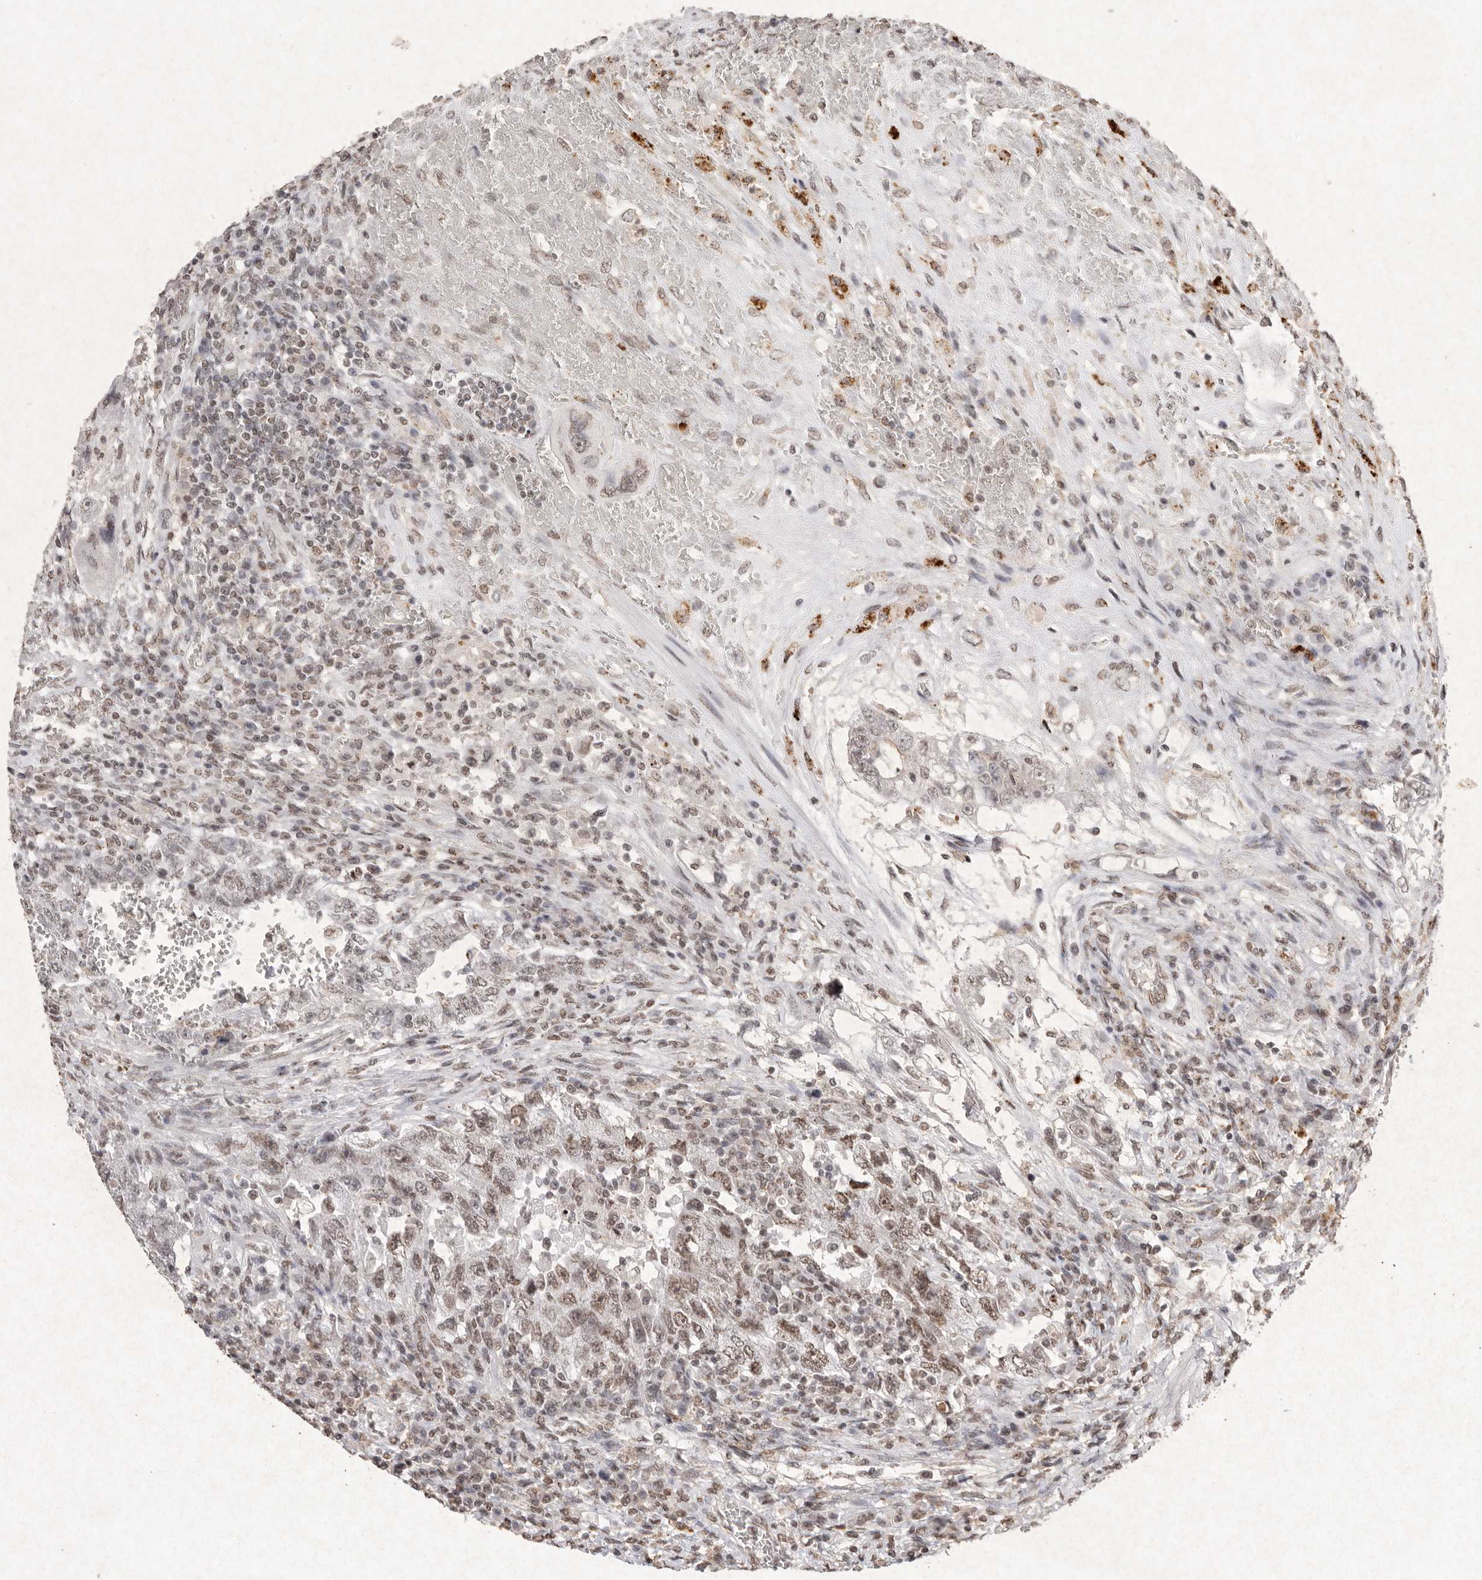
{"staining": {"intensity": "weak", "quantity": "25%-75%", "location": "nuclear"}, "tissue": "testis cancer", "cell_type": "Tumor cells", "image_type": "cancer", "snomed": [{"axis": "morphology", "description": "Carcinoma, Embryonal, NOS"}, {"axis": "topography", "description": "Testis"}], "caption": "Brown immunohistochemical staining in testis cancer shows weak nuclear staining in approximately 25%-75% of tumor cells. (brown staining indicates protein expression, while blue staining denotes nuclei).", "gene": "NKX3-2", "patient": {"sex": "male", "age": 26}}